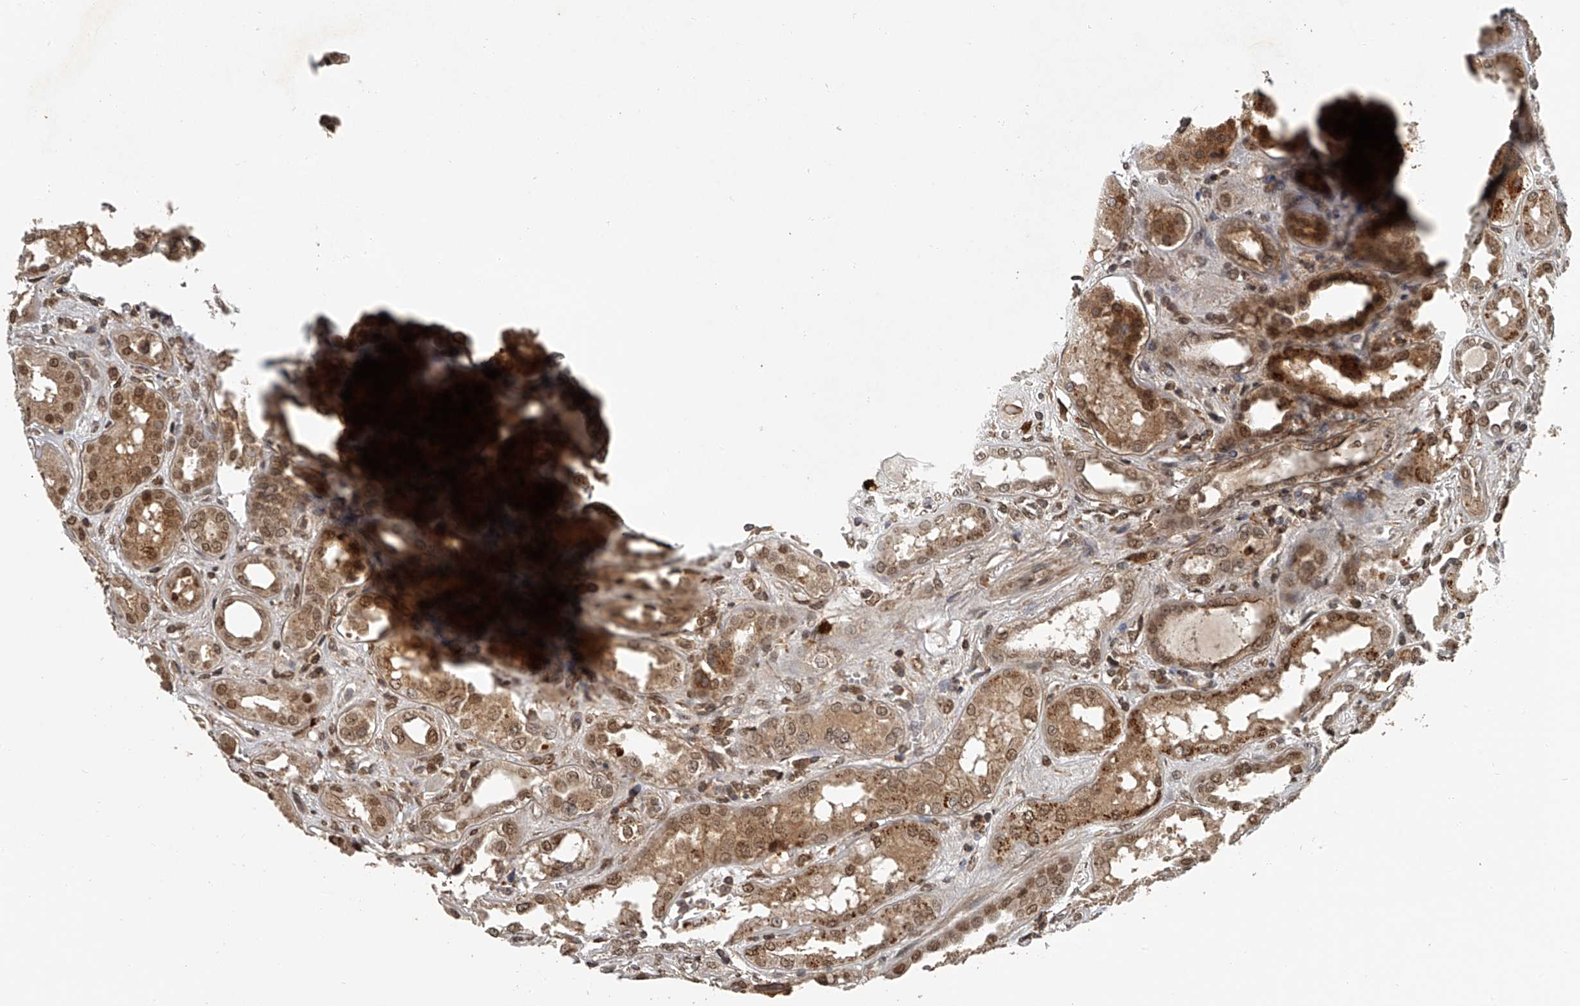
{"staining": {"intensity": "moderate", "quantity": "<25%", "location": "cytoplasmic/membranous,nuclear"}, "tissue": "kidney", "cell_type": "Cells in glomeruli", "image_type": "normal", "snomed": [{"axis": "morphology", "description": "Normal tissue, NOS"}, {"axis": "topography", "description": "Kidney"}], "caption": "A histopathology image of kidney stained for a protein exhibits moderate cytoplasmic/membranous,nuclear brown staining in cells in glomeruli. (brown staining indicates protein expression, while blue staining denotes nuclei).", "gene": "PLEKHG1", "patient": {"sex": "male", "age": 59}}